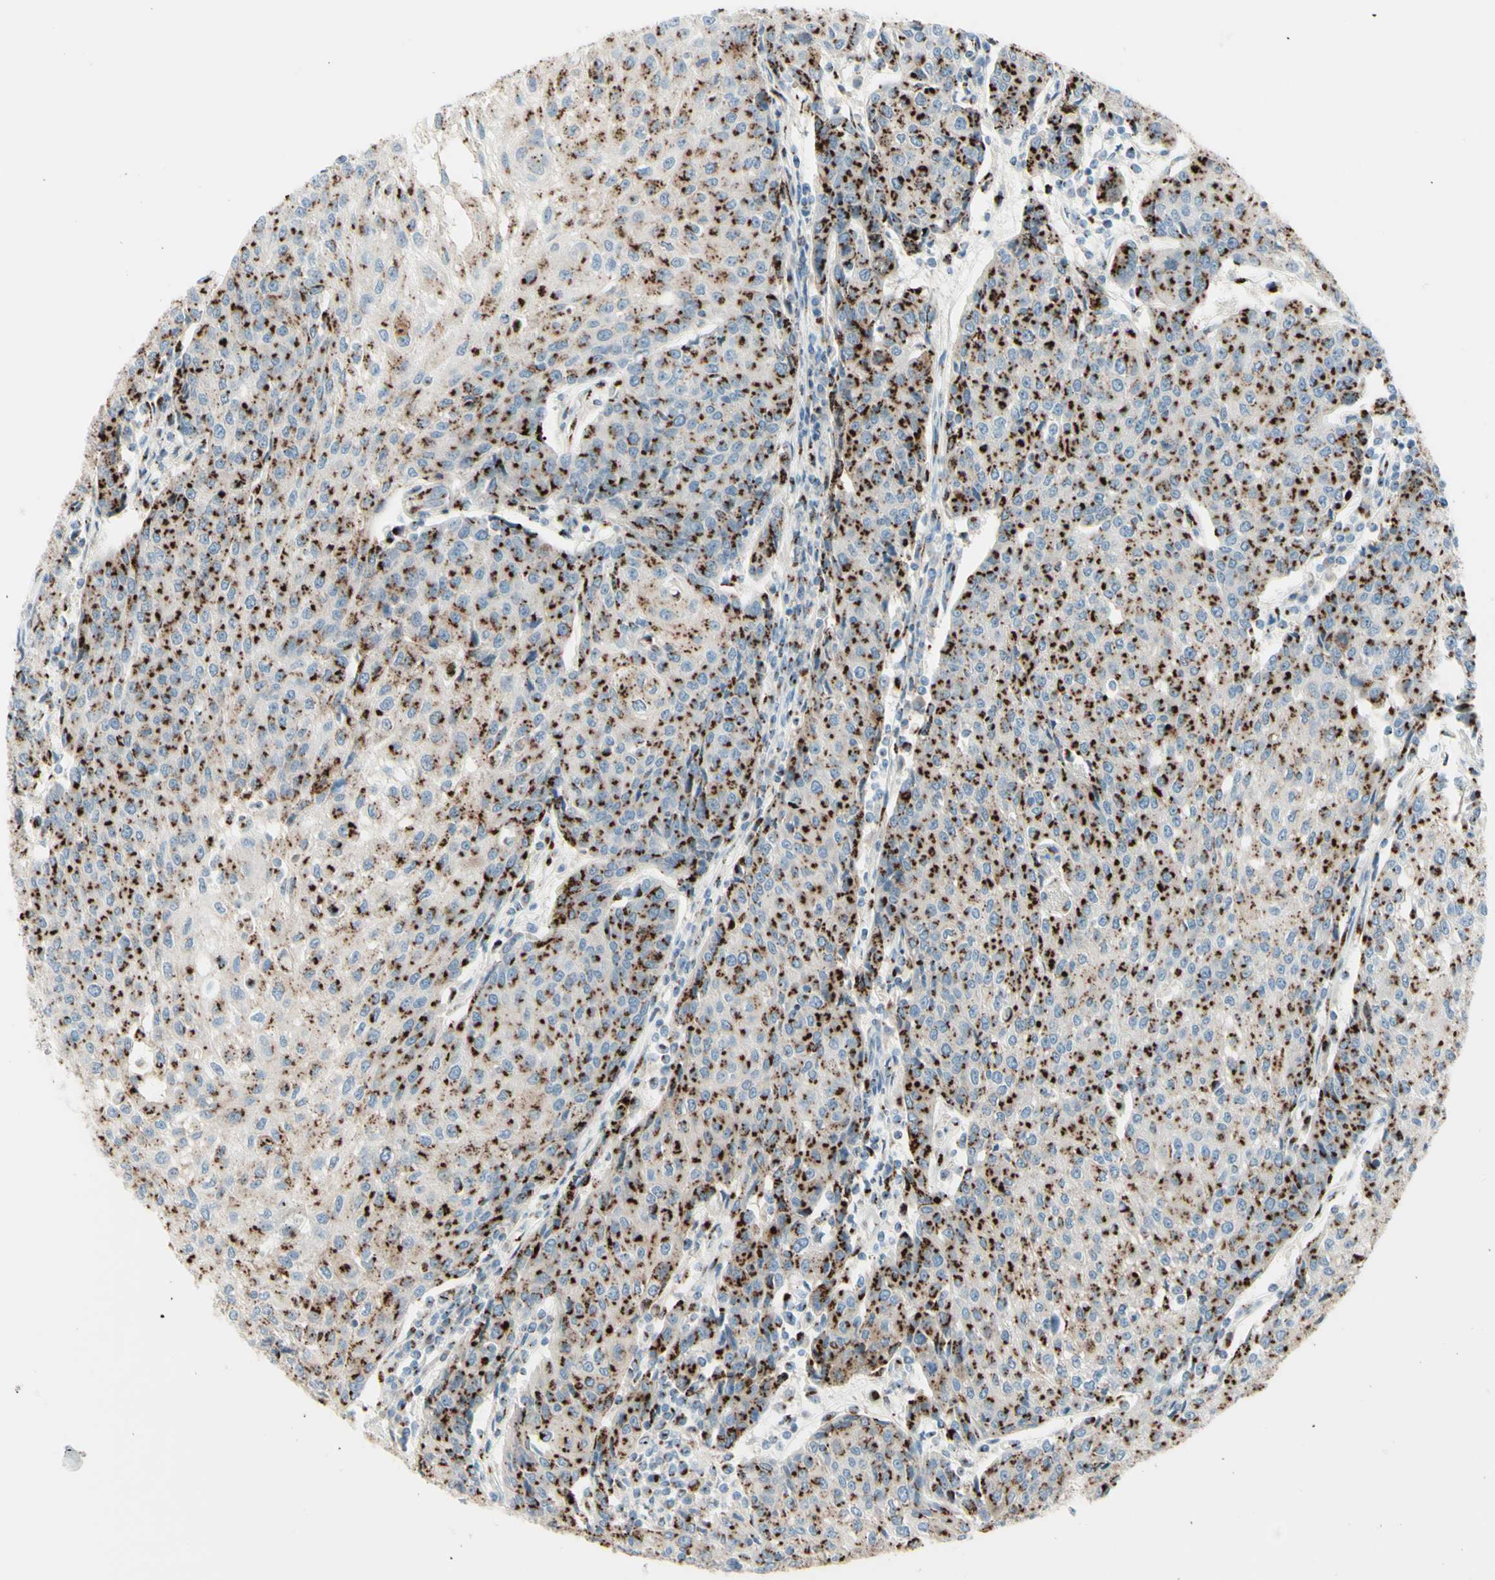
{"staining": {"intensity": "strong", "quantity": ">75%", "location": "cytoplasmic/membranous"}, "tissue": "urothelial cancer", "cell_type": "Tumor cells", "image_type": "cancer", "snomed": [{"axis": "morphology", "description": "Urothelial carcinoma, High grade"}, {"axis": "topography", "description": "Urinary bladder"}], "caption": "Protein staining exhibits strong cytoplasmic/membranous positivity in approximately >75% of tumor cells in high-grade urothelial carcinoma.", "gene": "B4GALT1", "patient": {"sex": "female", "age": 85}}